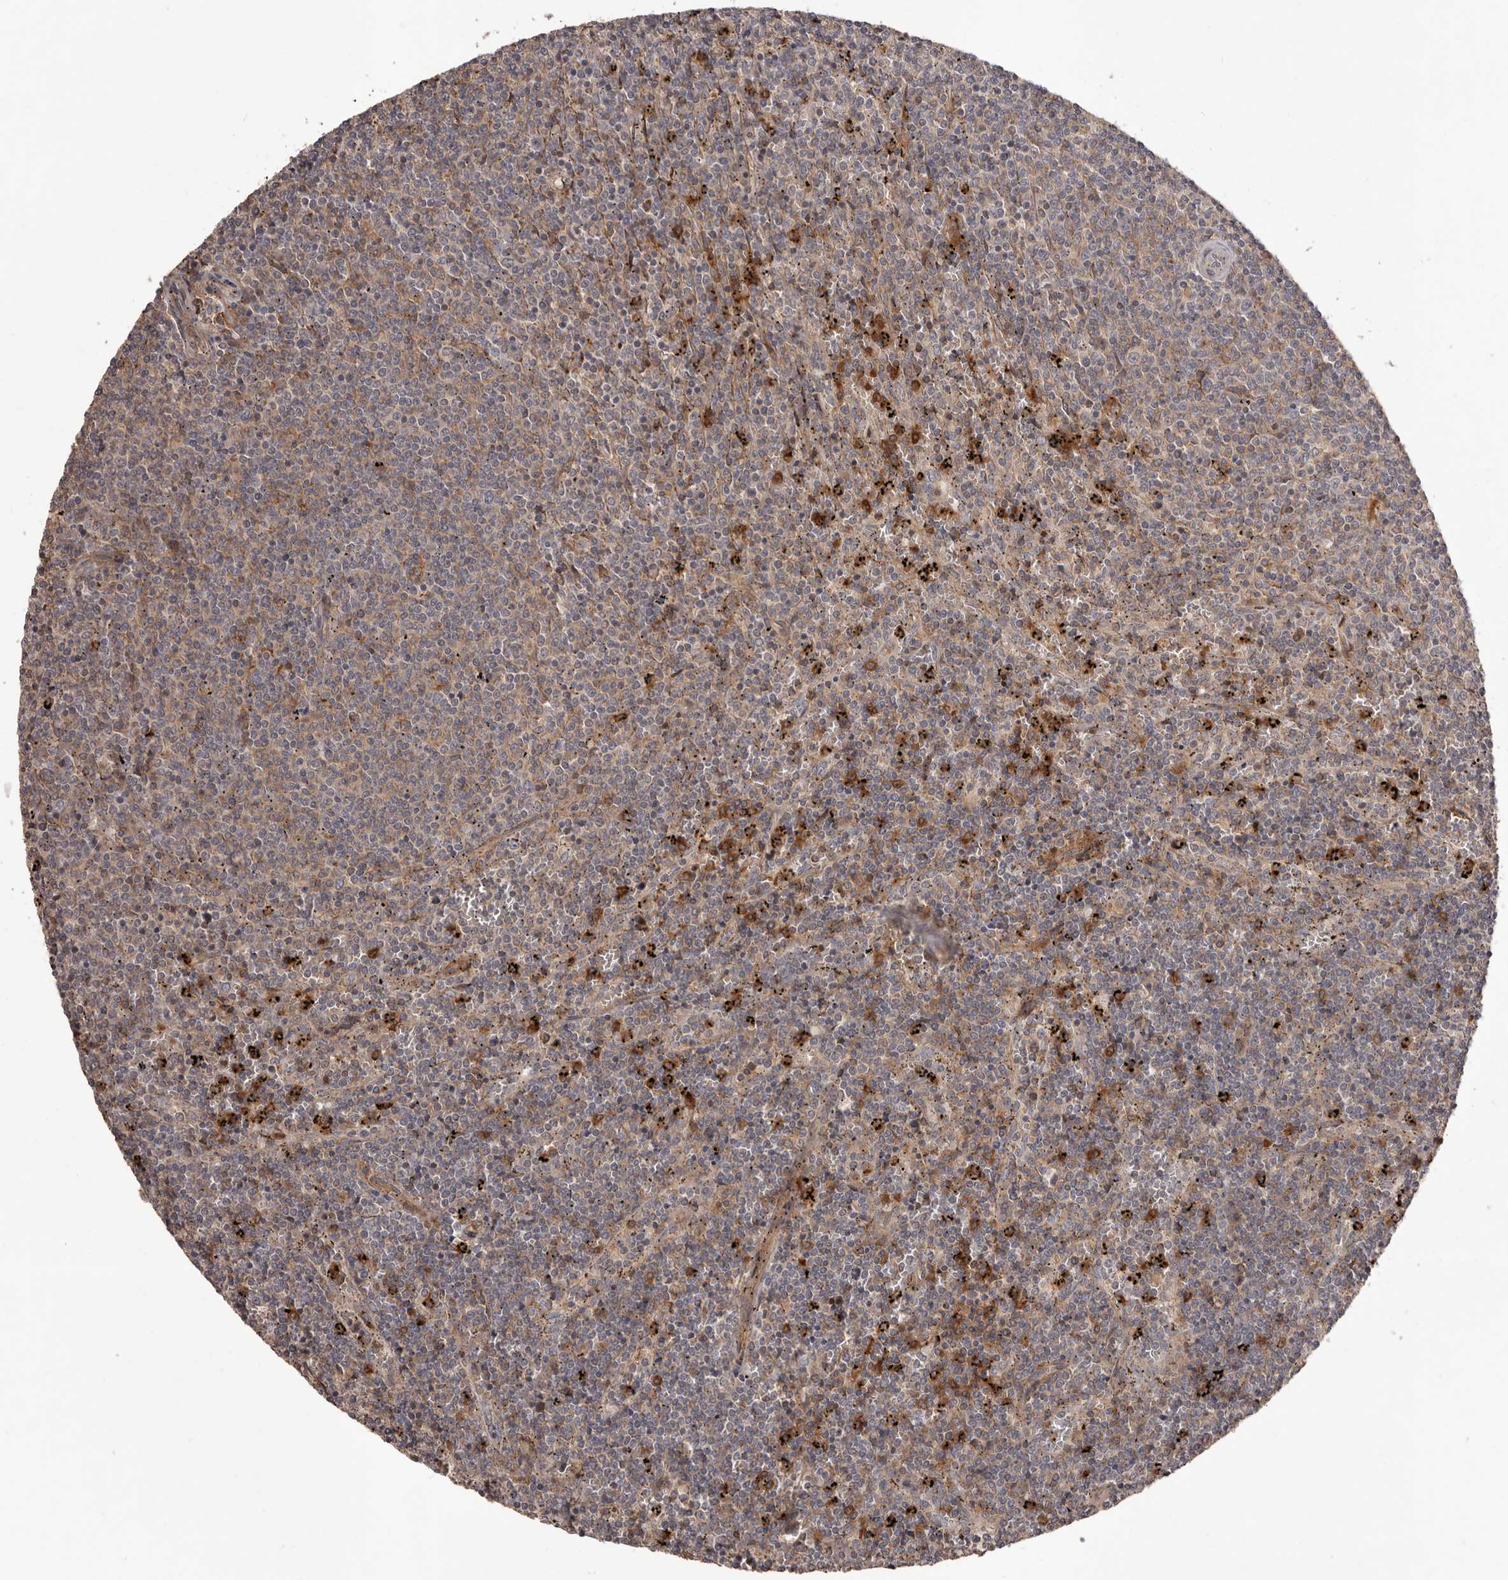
{"staining": {"intensity": "negative", "quantity": "none", "location": "none"}, "tissue": "lymphoma", "cell_type": "Tumor cells", "image_type": "cancer", "snomed": [{"axis": "morphology", "description": "Malignant lymphoma, non-Hodgkin's type, Low grade"}, {"axis": "topography", "description": "Spleen"}], "caption": "Immunohistochemistry (IHC) of lymphoma exhibits no staining in tumor cells. (DAB (3,3'-diaminobenzidine) immunohistochemistry (IHC) visualized using brightfield microscopy, high magnification).", "gene": "GLIPR2", "patient": {"sex": "female", "age": 50}}